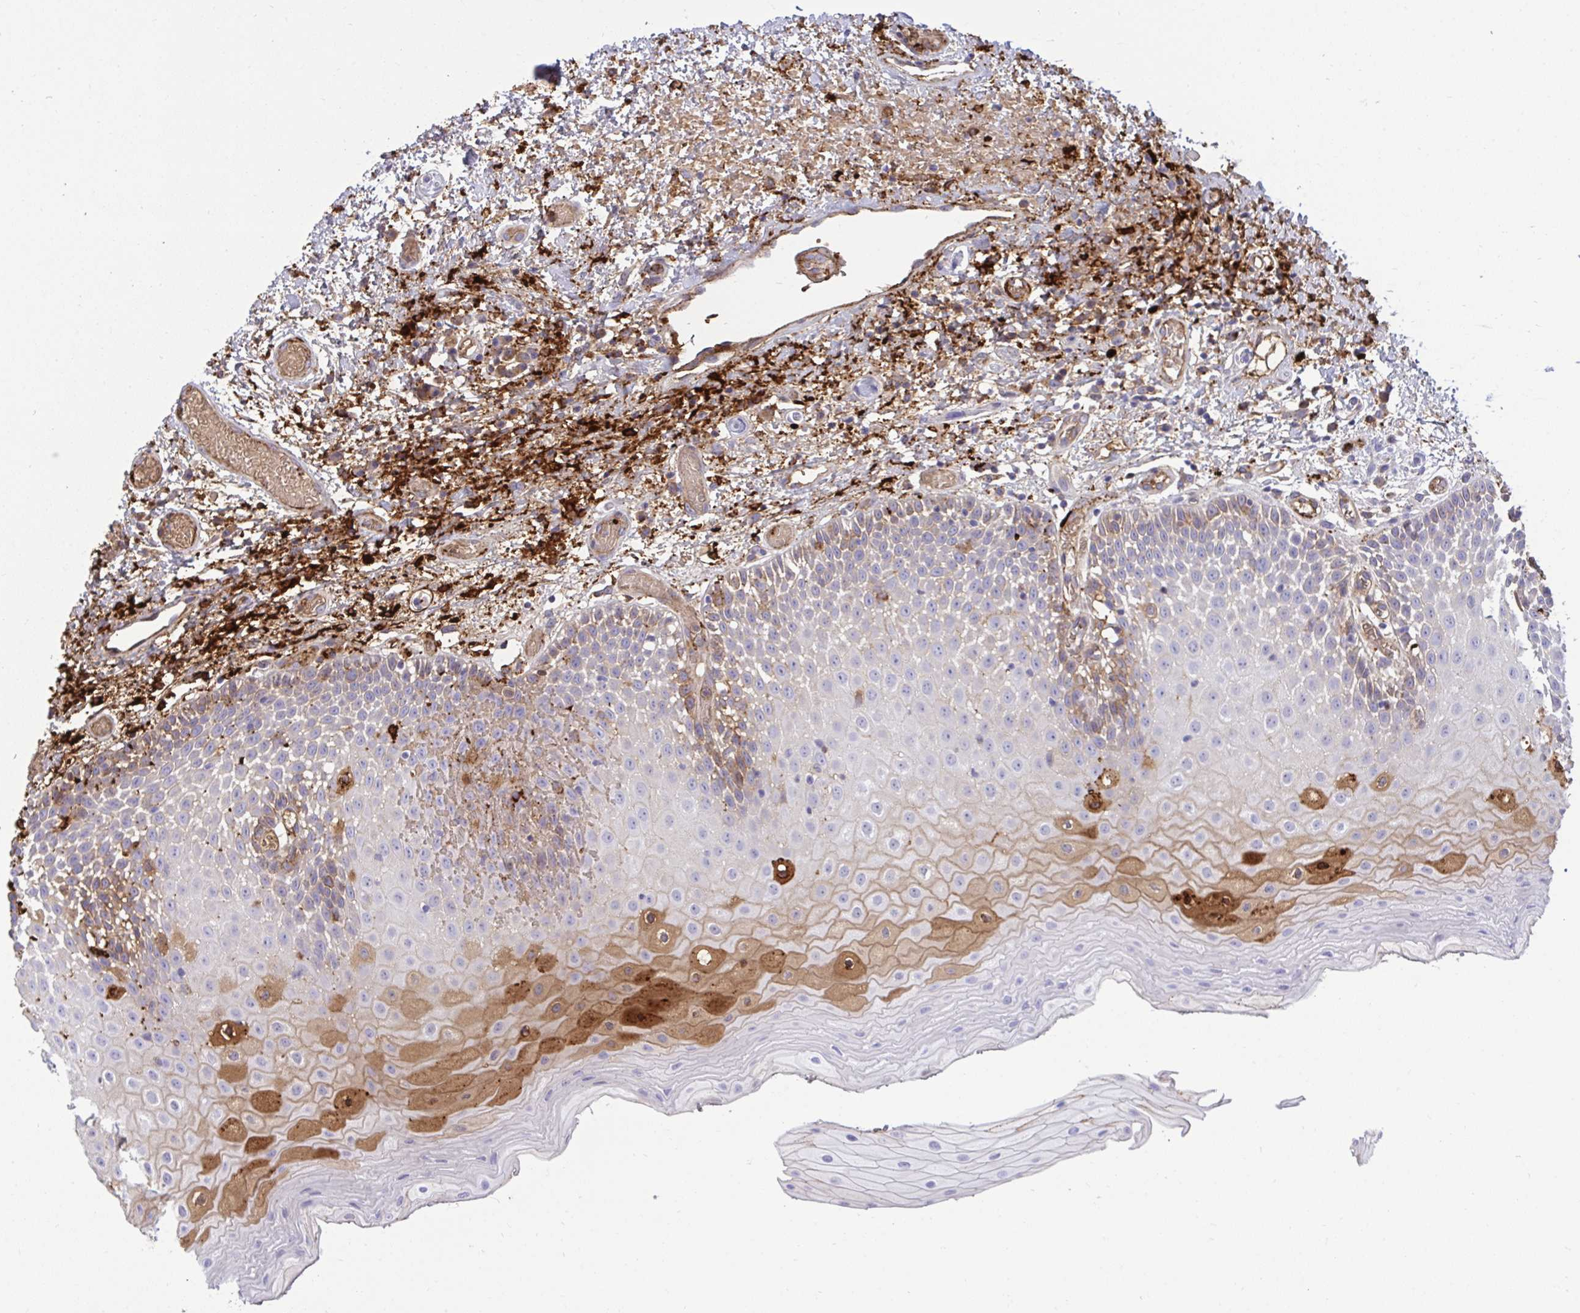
{"staining": {"intensity": "moderate", "quantity": "<25%", "location": "cytoplasmic/membranous"}, "tissue": "oral mucosa", "cell_type": "Squamous epithelial cells", "image_type": "normal", "snomed": [{"axis": "morphology", "description": "Normal tissue, NOS"}, {"axis": "topography", "description": "Oral tissue"}], "caption": "The micrograph displays a brown stain indicating the presence of a protein in the cytoplasmic/membranous of squamous epithelial cells in oral mucosa.", "gene": "F2", "patient": {"sex": "female", "age": 82}}